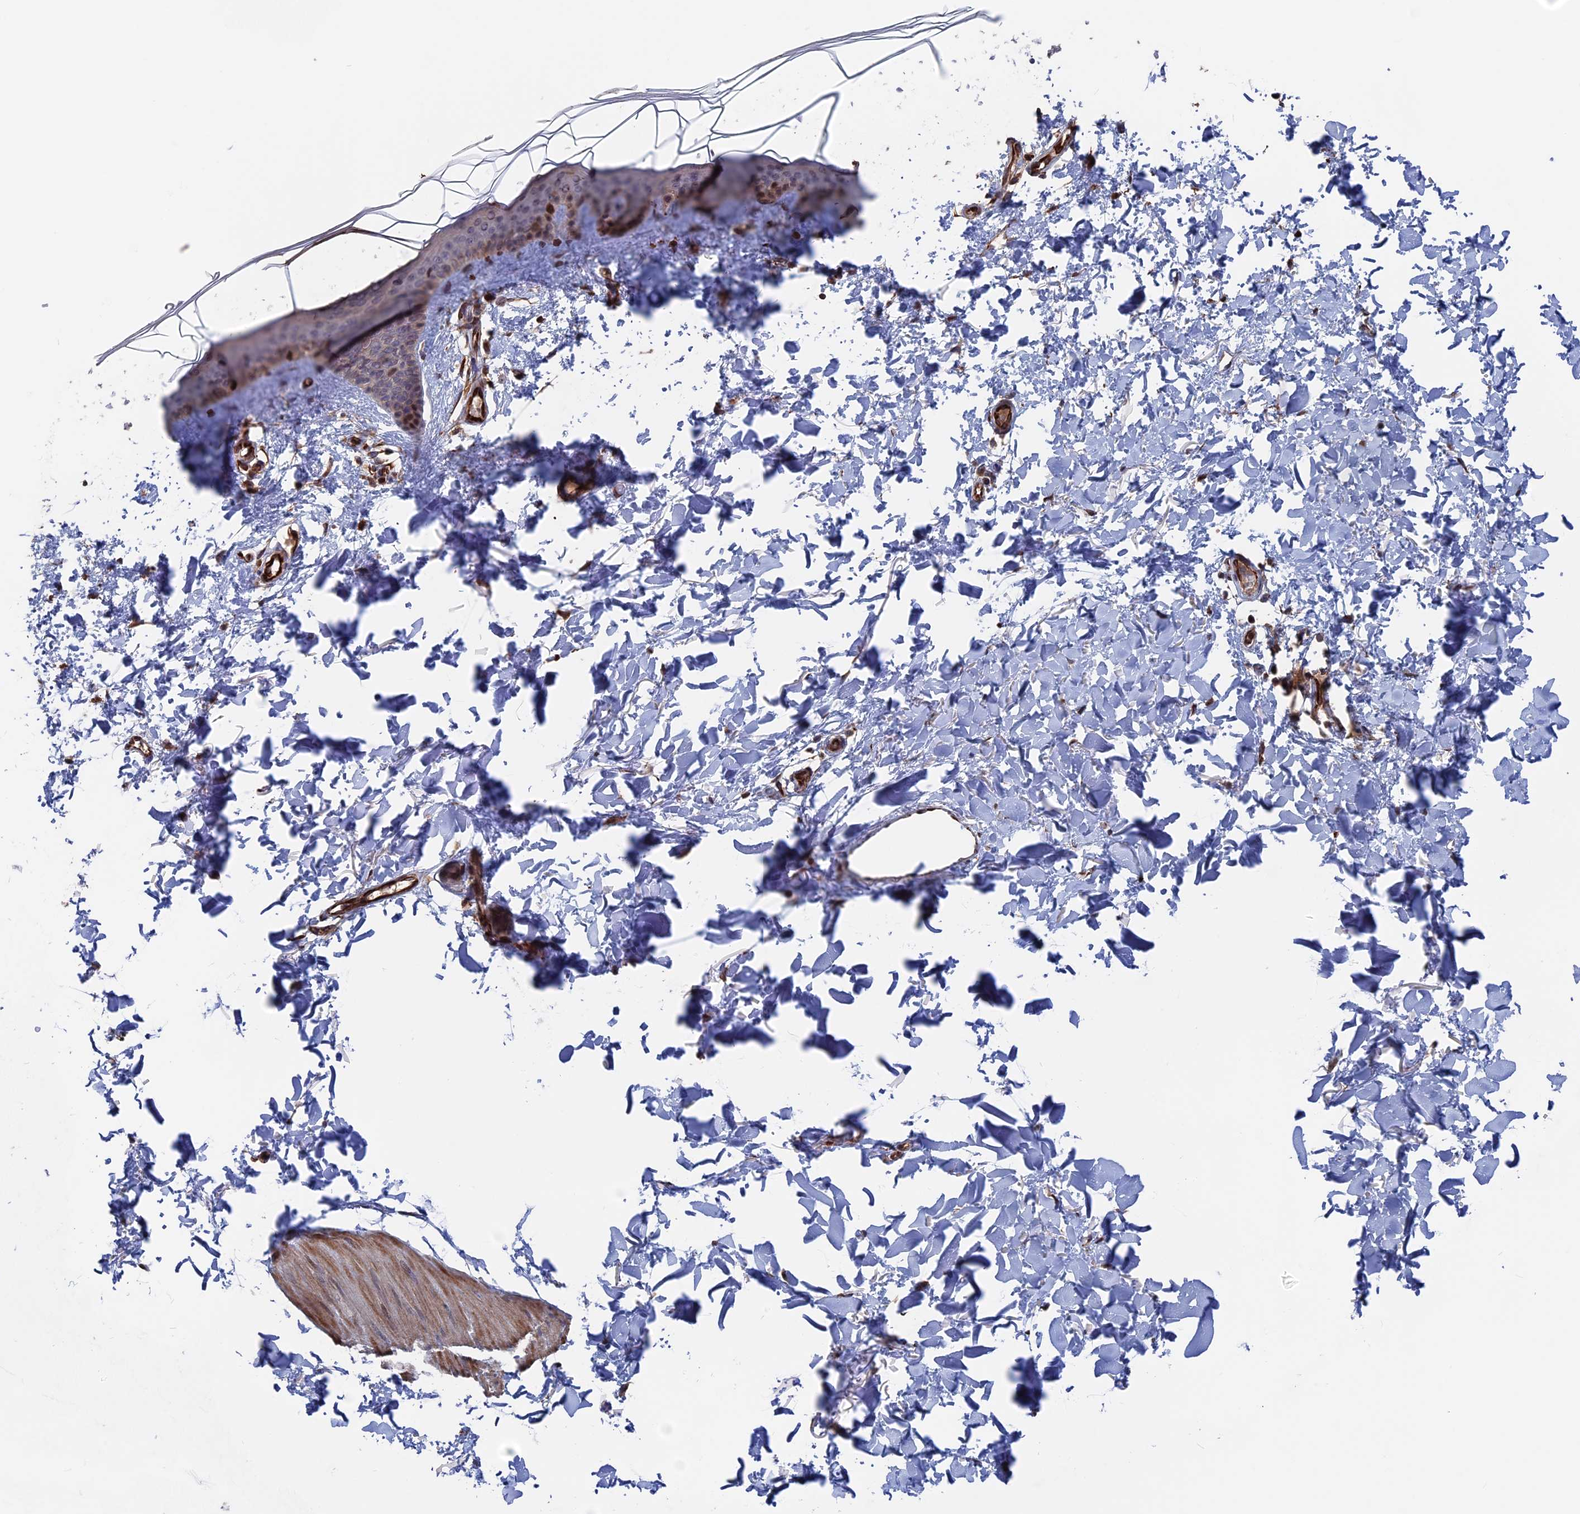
{"staining": {"intensity": "moderate", "quantity": ">75%", "location": "cytoplasmic/membranous,nuclear"}, "tissue": "skin", "cell_type": "Fibroblasts", "image_type": "normal", "snomed": [{"axis": "morphology", "description": "Normal tissue, NOS"}, {"axis": "topography", "description": "Skin"}], "caption": "High-power microscopy captured an immunohistochemistry image of normal skin, revealing moderate cytoplasmic/membranous,nuclear expression in about >75% of fibroblasts. The staining was performed using DAB (3,3'-diaminobenzidine) to visualize the protein expression in brown, while the nuclei were stained in blue with hematoxylin (Magnification: 20x).", "gene": "PLA2G15", "patient": {"sex": "female", "age": 58}}